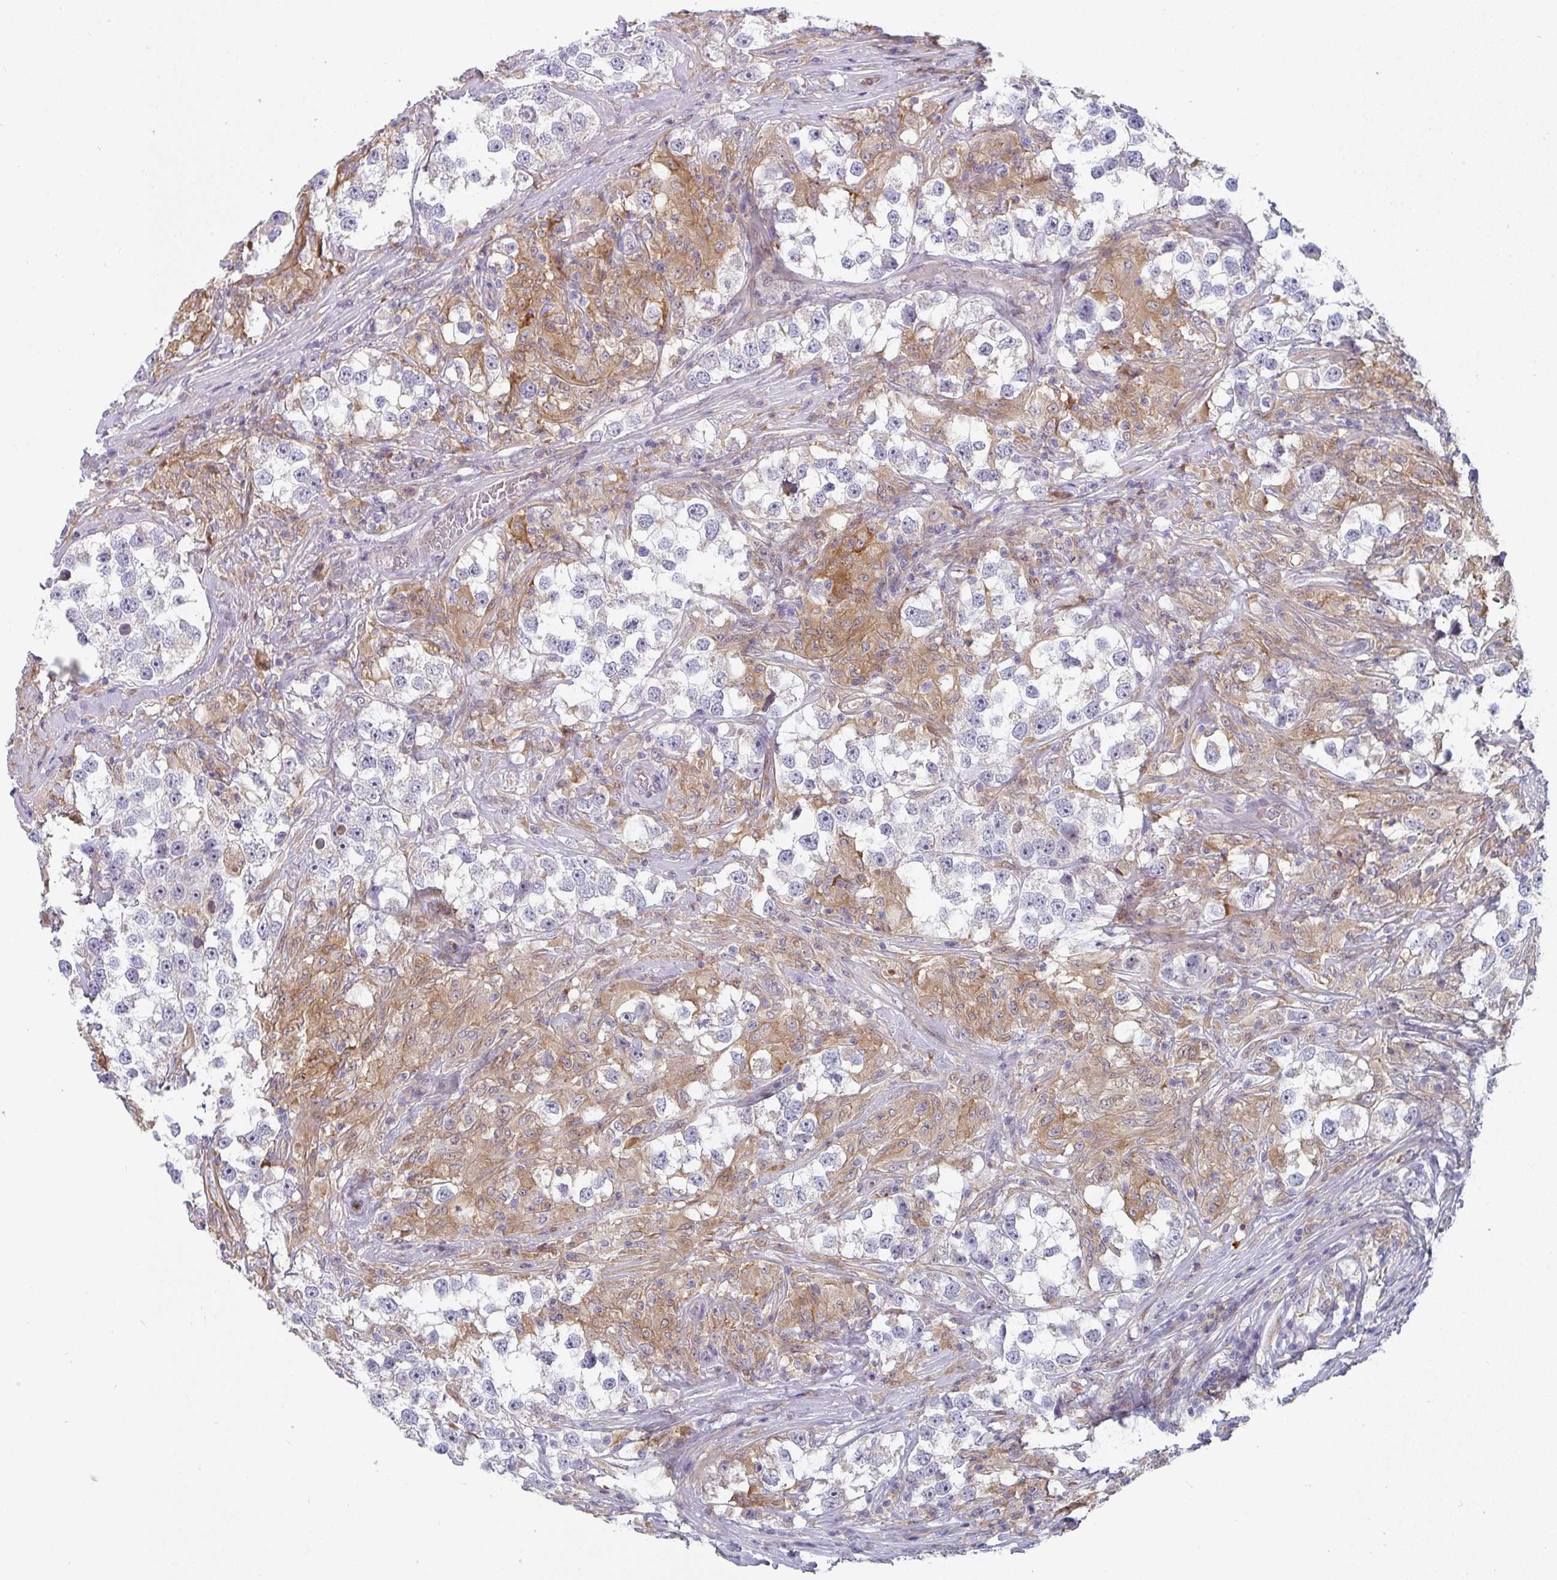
{"staining": {"intensity": "negative", "quantity": "none", "location": "none"}, "tissue": "testis cancer", "cell_type": "Tumor cells", "image_type": "cancer", "snomed": [{"axis": "morphology", "description": "Seminoma, NOS"}, {"axis": "topography", "description": "Testis"}], "caption": "Immunohistochemical staining of human testis cancer (seminoma) displays no significant expression in tumor cells. (IHC, brightfield microscopy, high magnification).", "gene": "KLHL33", "patient": {"sex": "male", "age": 46}}